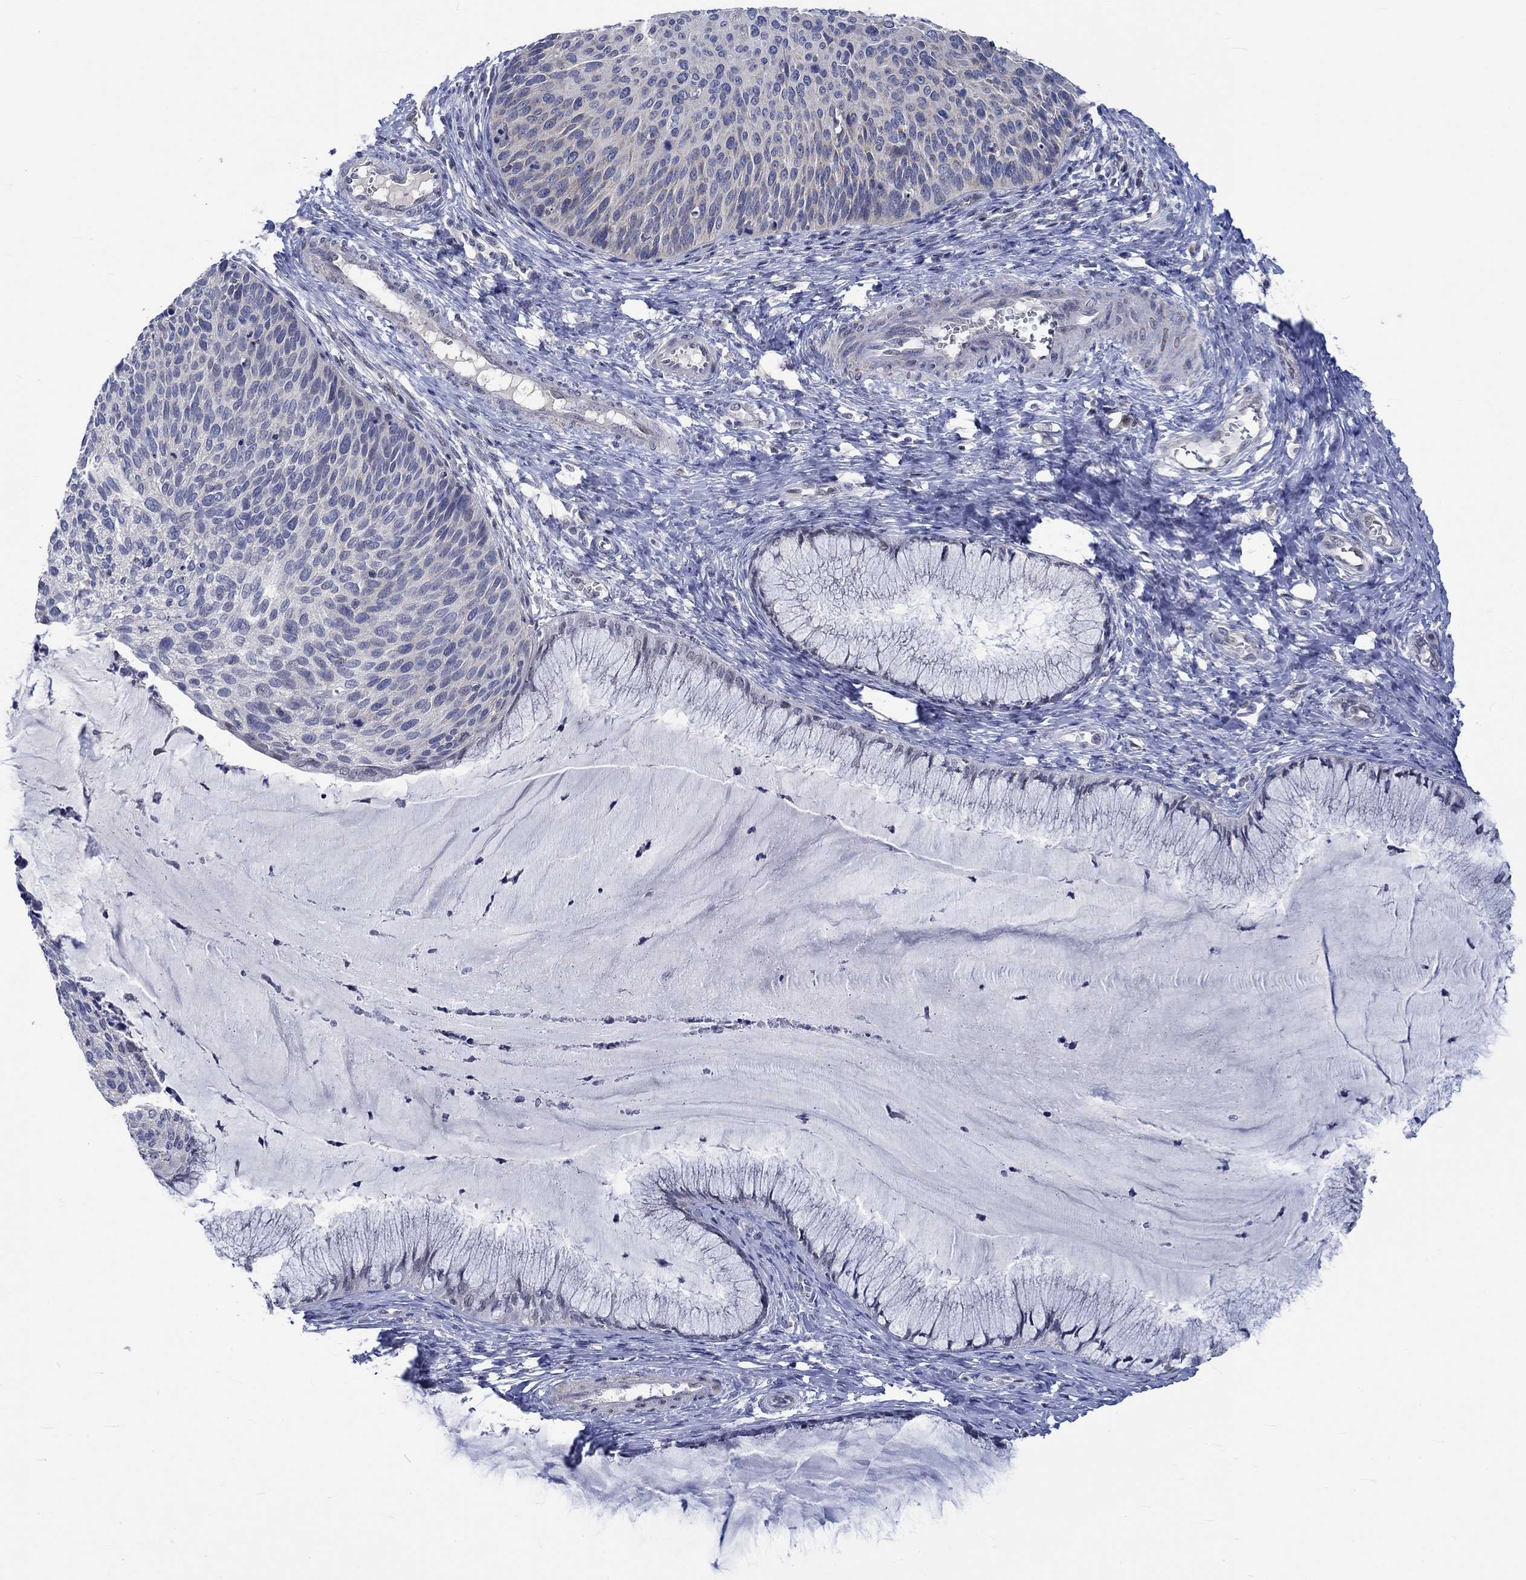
{"staining": {"intensity": "weak", "quantity": "<25%", "location": "cytoplasmic/membranous"}, "tissue": "cervical cancer", "cell_type": "Tumor cells", "image_type": "cancer", "snomed": [{"axis": "morphology", "description": "Squamous cell carcinoma, NOS"}, {"axis": "topography", "description": "Cervix"}], "caption": "Tumor cells show no significant positivity in squamous cell carcinoma (cervical). (IHC, brightfield microscopy, high magnification).", "gene": "WASF1", "patient": {"sex": "female", "age": 36}}